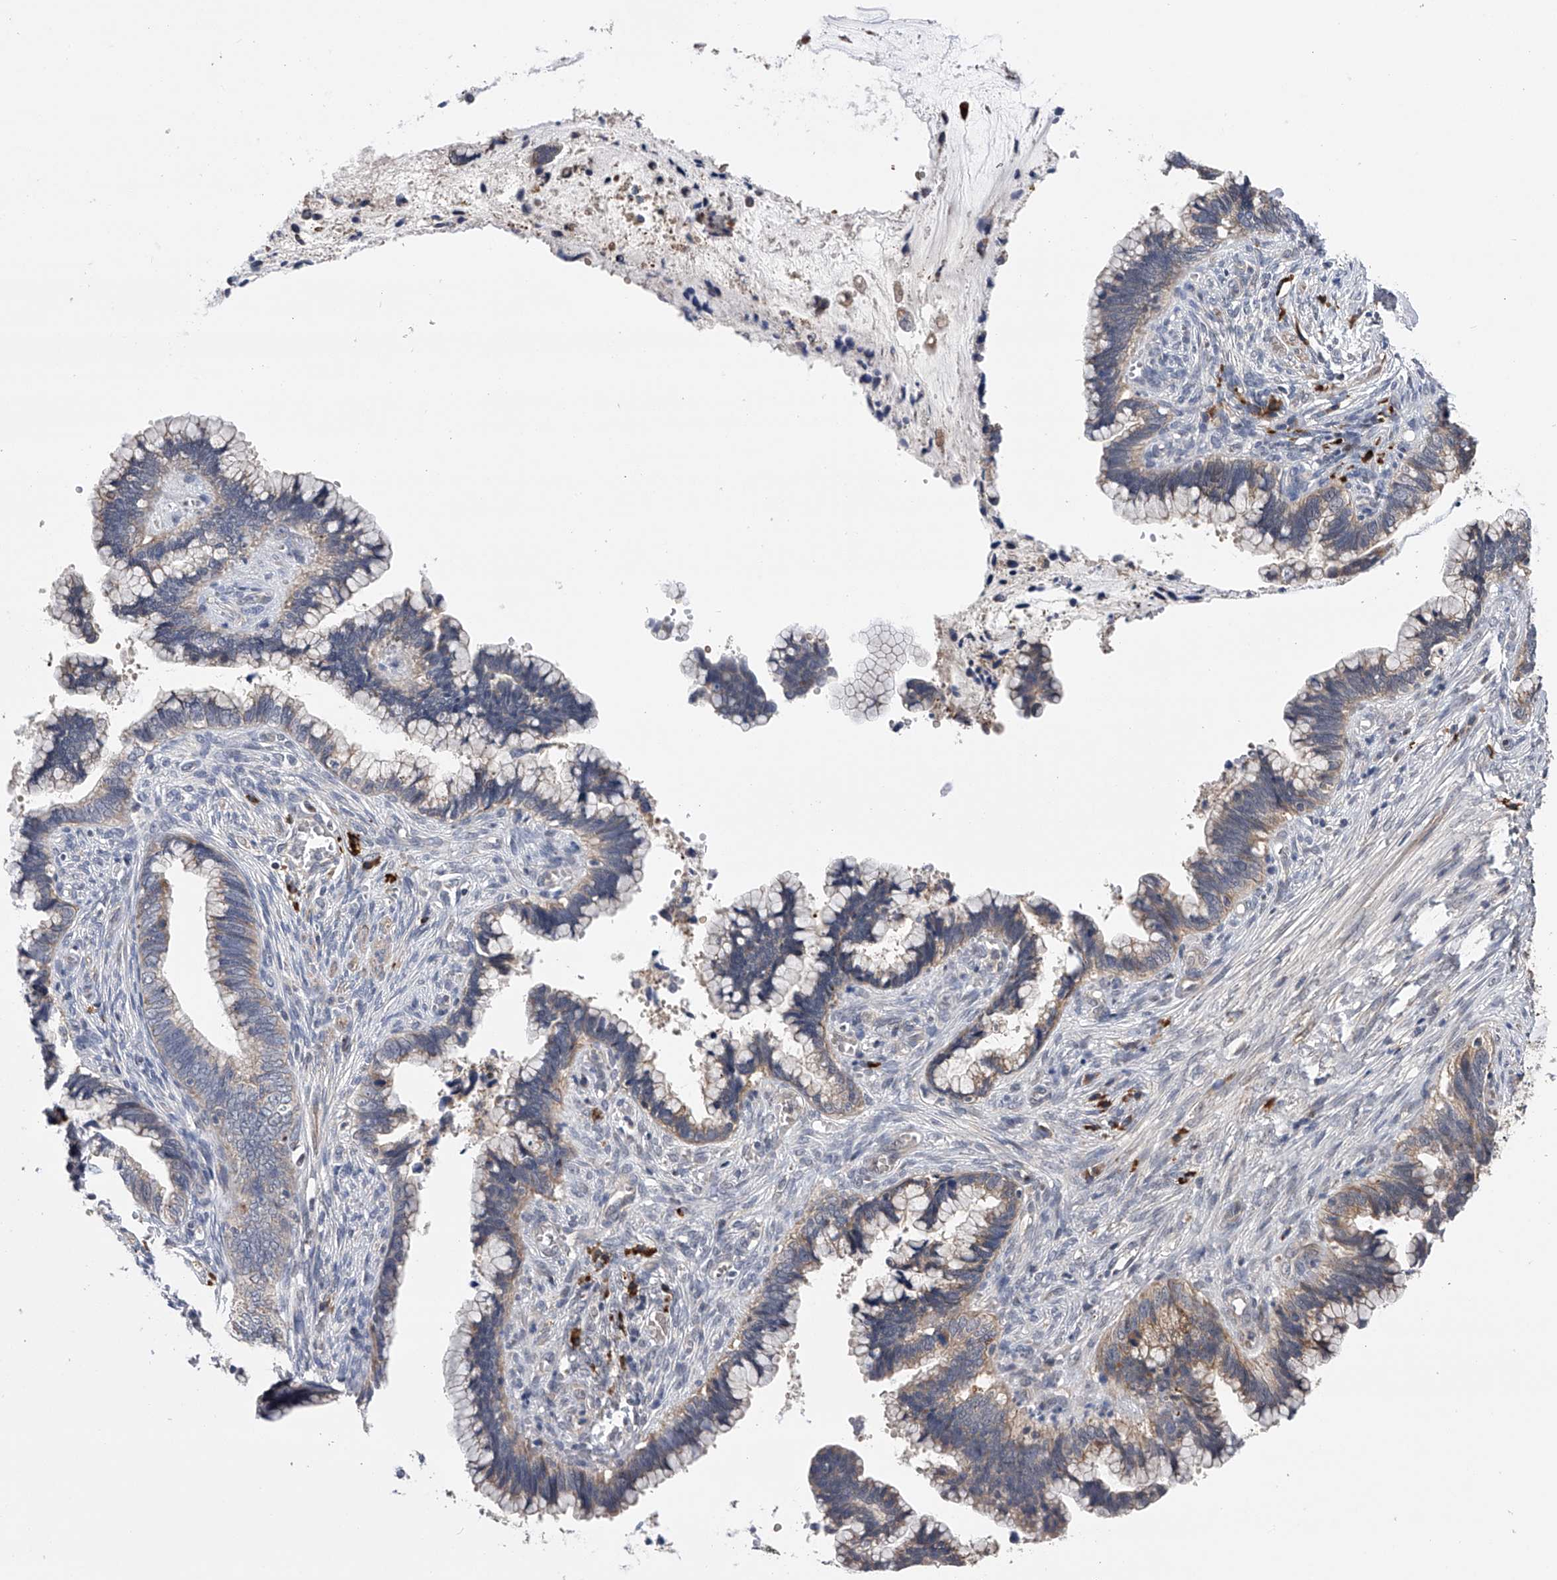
{"staining": {"intensity": "weak", "quantity": ">75%", "location": "cytoplasmic/membranous"}, "tissue": "cervical cancer", "cell_type": "Tumor cells", "image_type": "cancer", "snomed": [{"axis": "morphology", "description": "Adenocarcinoma, NOS"}, {"axis": "topography", "description": "Cervix"}], "caption": "The immunohistochemical stain labels weak cytoplasmic/membranous positivity in tumor cells of cervical adenocarcinoma tissue.", "gene": "SPOCK1", "patient": {"sex": "female", "age": 44}}